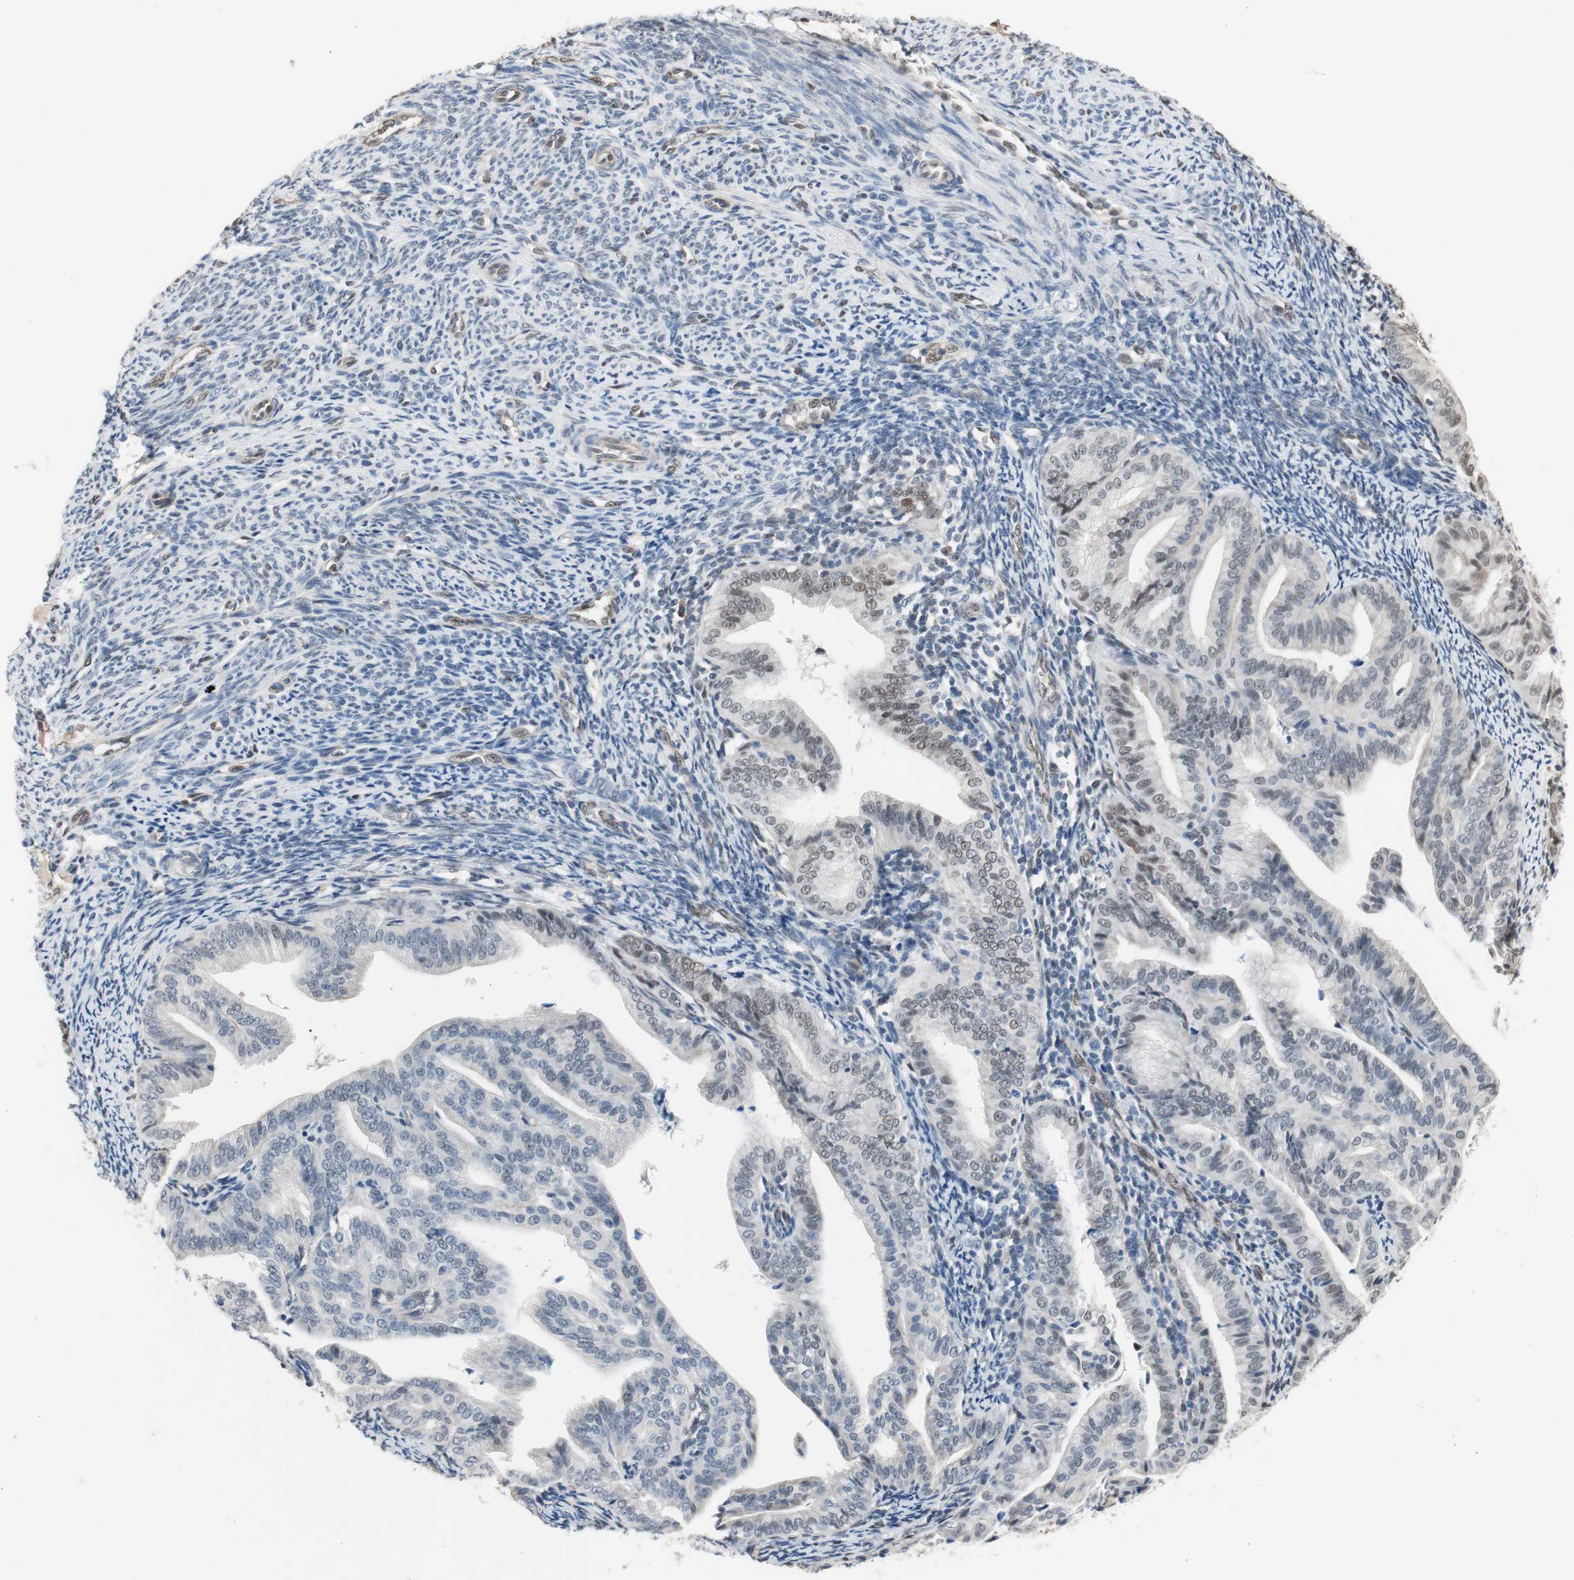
{"staining": {"intensity": "weak", "quantity": "25%-75%", "location": "nuclear"}, "tissue": "endometrial cancer", "cell_type": "Tumor cells", "image_type": "cancer", "snomed": [{"axis": "morphology", "description": "Adenocarcinoma, NOS"}, {"axis": "topography", "description": "Endometrium"}], "caption": "This is an image of immunohistochemistry (IHC) staining of endometrial cancer (adenocarcinoma), which shows weak expression in the nuclear of tumor cells.", "gene": "PML", "patient": {"sex": "female", "age": 58}}